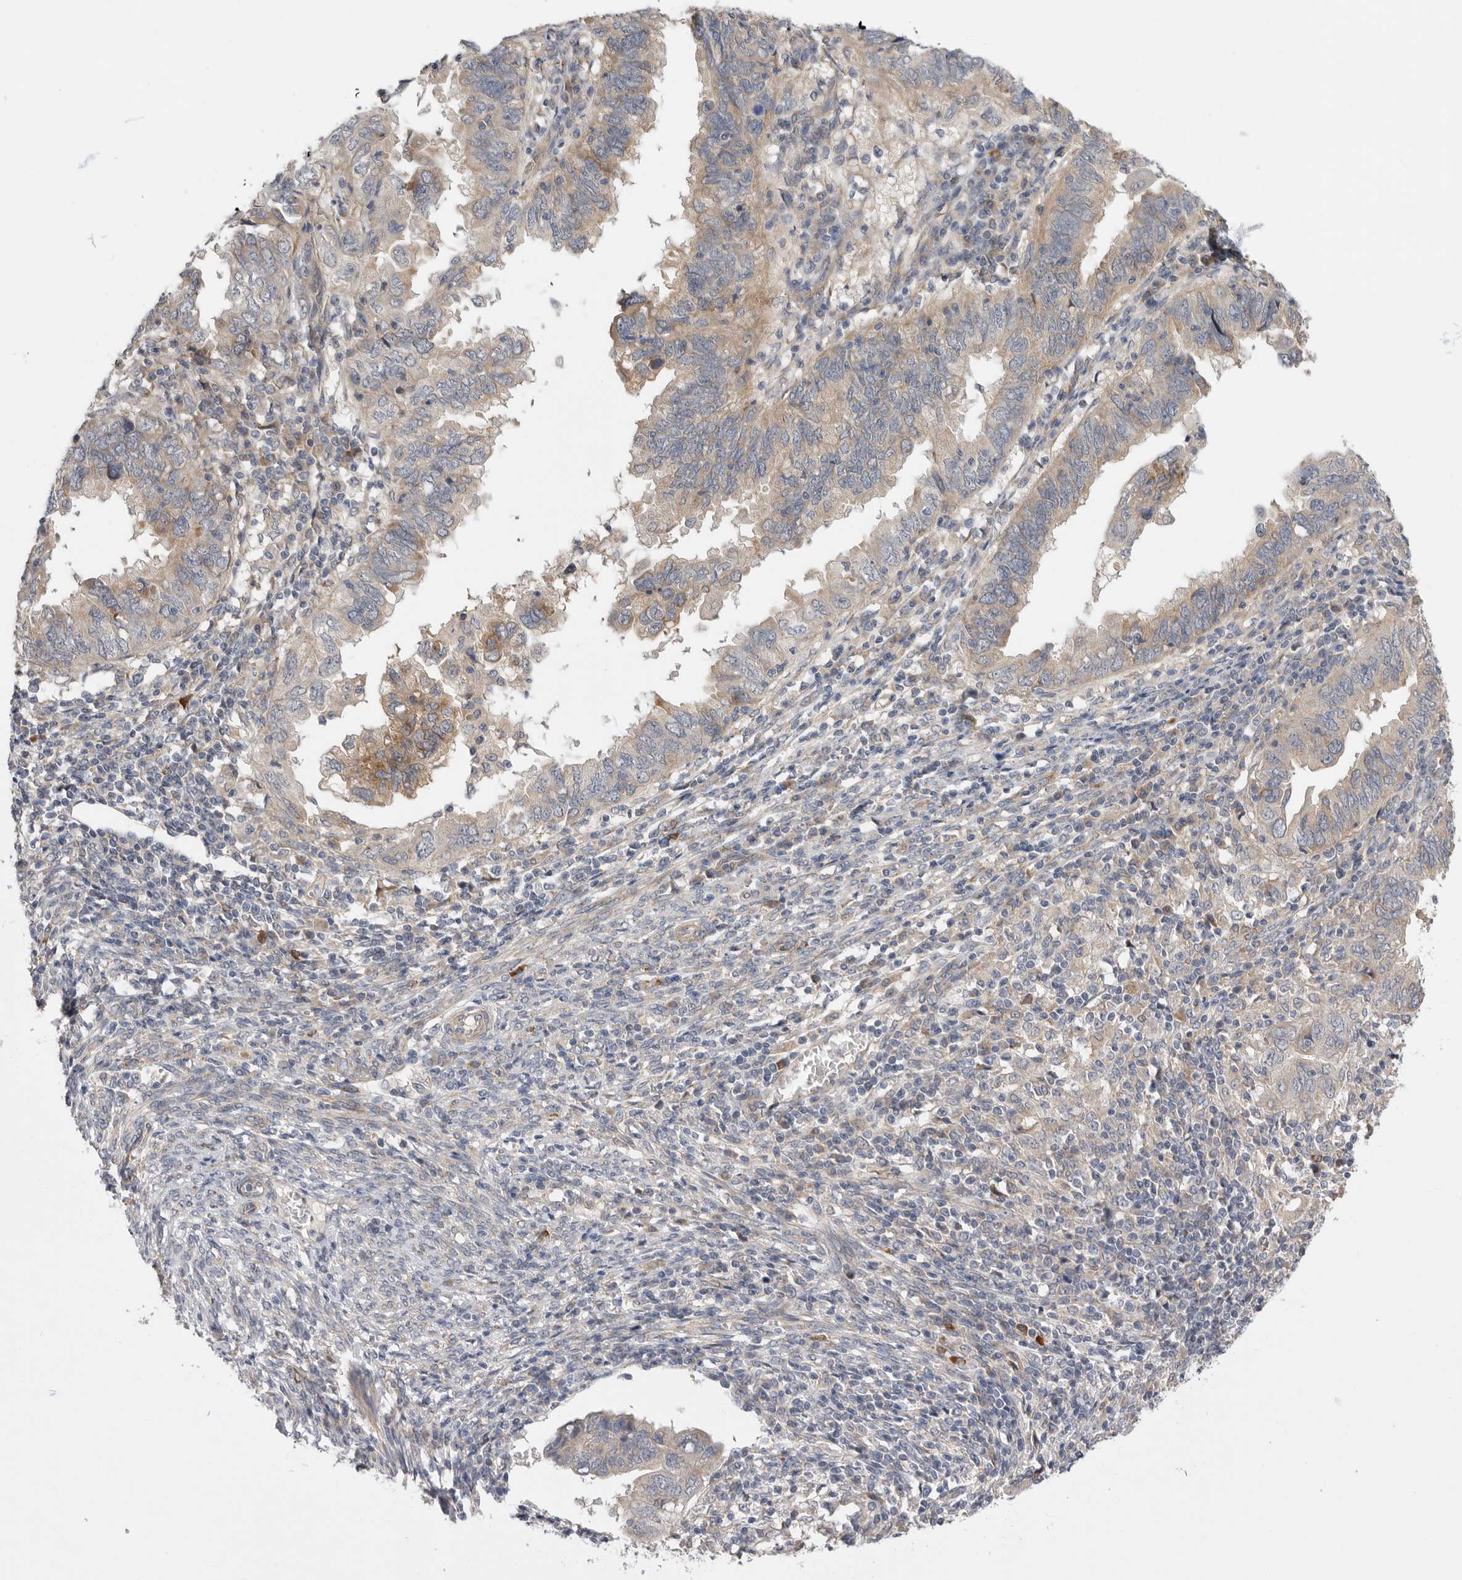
{"staining": {"intensity": "weak", "quantity": "25%-75%", "location": "cytoplasmic/membranous"}, "tissue": "endometrial cancer", "cell_type": "Tumor cells", "image_type": "cancer", "snomed": [{"axis": "morphology", "description": "Adenocarcinoma, NOS"}, {"axis": "topography", "description": "Uterus"}], "caption": "High-power microscopy captured an immunohistochemistry (IHC) histopathology image of endometrial cancer (adenocarcinoma), revealing weak cytoplasmic/membranous staining in approximately 25%-75% of tumor cells.", "gene": "MTFR1L", "patient": {"sex": "female", "age": 77}}